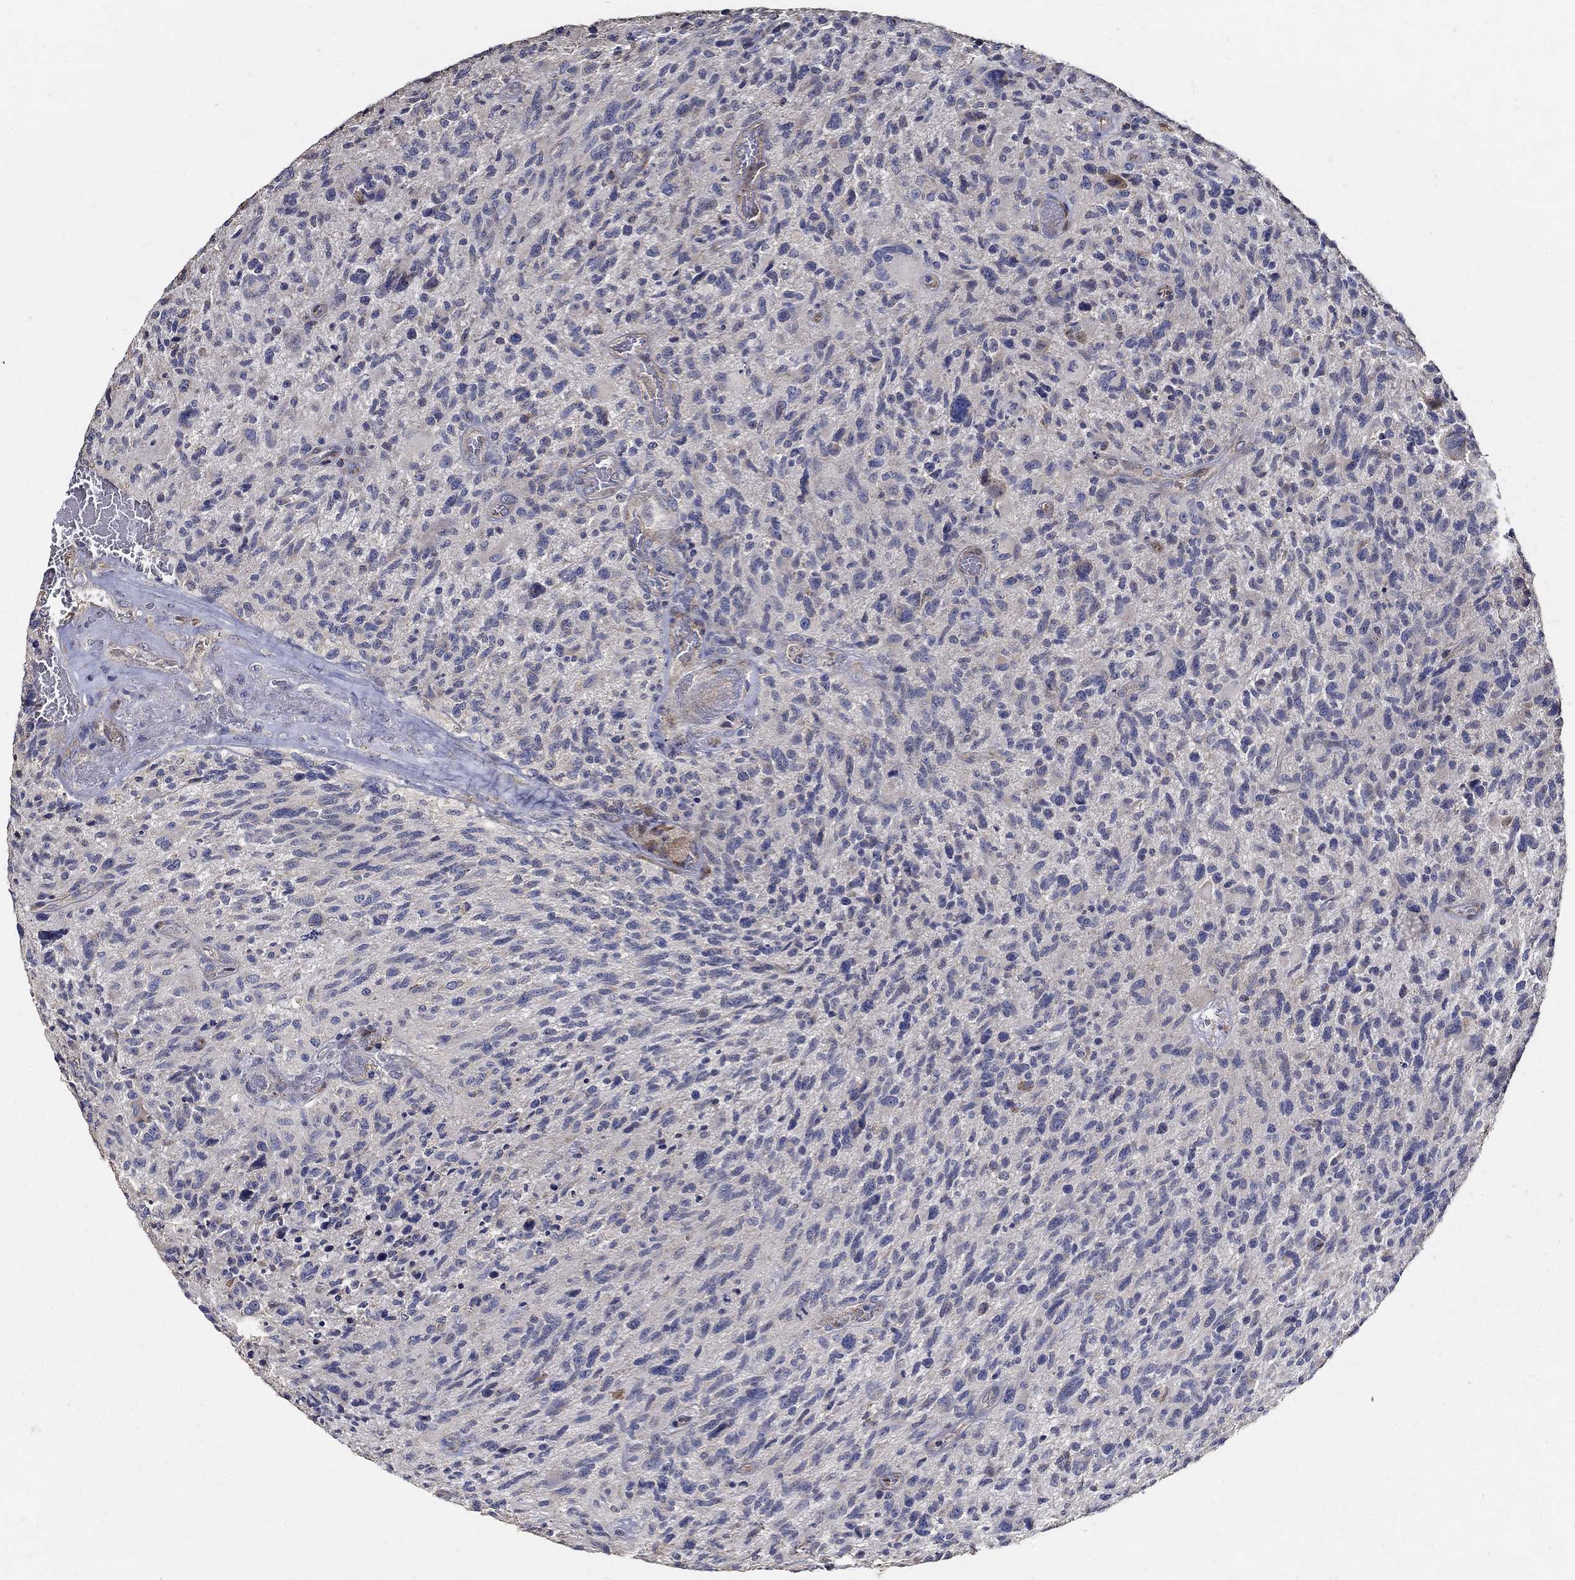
{"staining": {"intensity": "negative", "quantity": "none", "location": "none"}, "tissue": "glioma", "cell_type": "Tumor cells", "image_type": "cancer", "snomed": [{"axis": "morphology", "description": "Glioma, malignant, NOS"}, {"axis": "morphology", "description": "Glioma, malignant, High grade"}, {"axis": "topography", "description": "Brain"}], "caption": "Immunohistochemistry photomicrograph of glioma stained for a protein (brown), which displays no positivity in tumor cells.", "gene": "EMILIN3", "patient": {"sex": "female", "age": 71}}